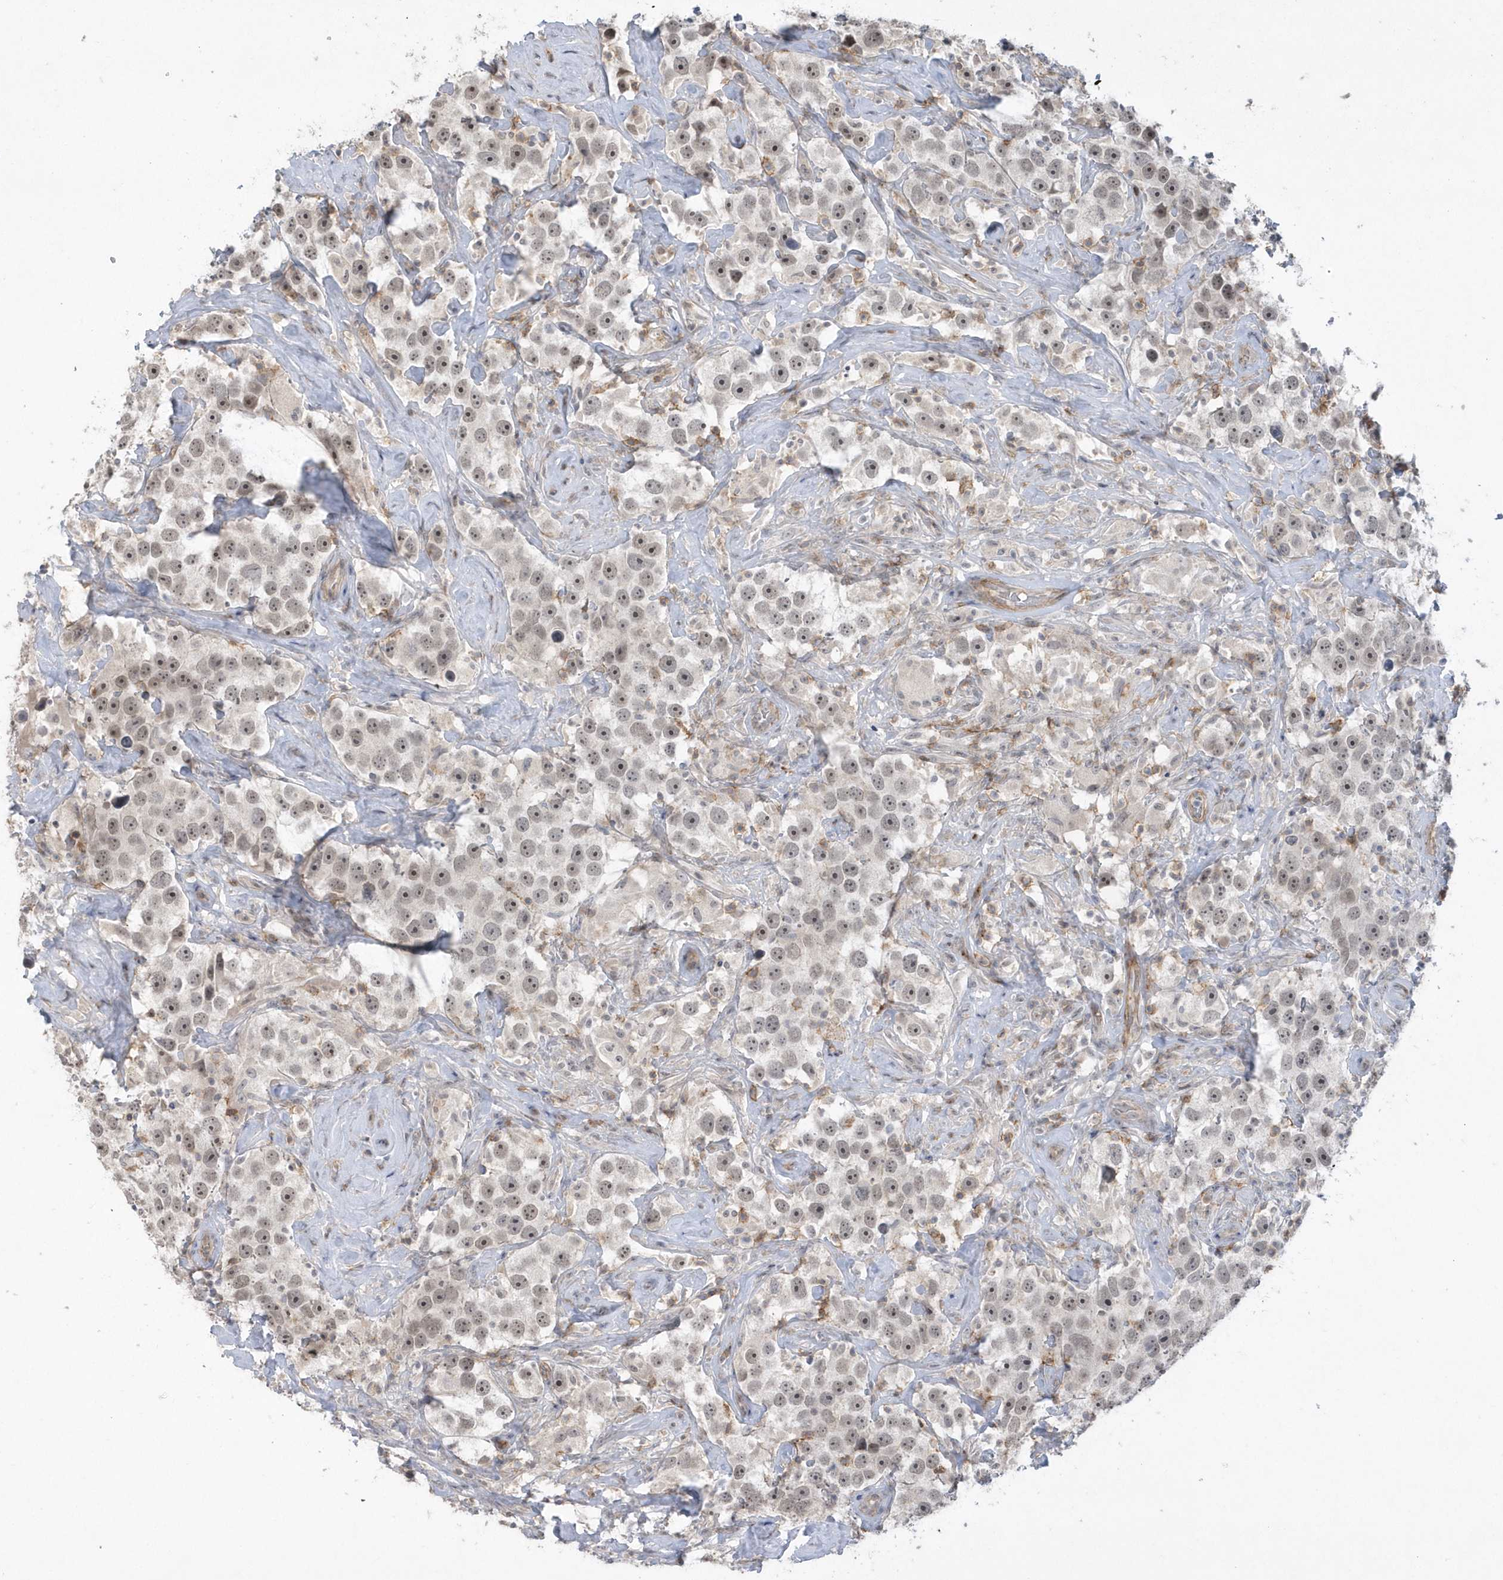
{"staining": {"intensity": "negative", "quantity": "none", "location": "none"}, "tissue": "testis cancer", "cell_type": "Tumor cells", "image_type": "cancer", "snomed": [{"axis": "morphology", "description": "Seminoma, NOS"}, {"axis": "topography", "description": "Testis"}], "caption": "There is no significant expression in tumor cells of testis seminoma.", "gene": "CRIP3", "patient": {"sex": "male", "age": 49}}